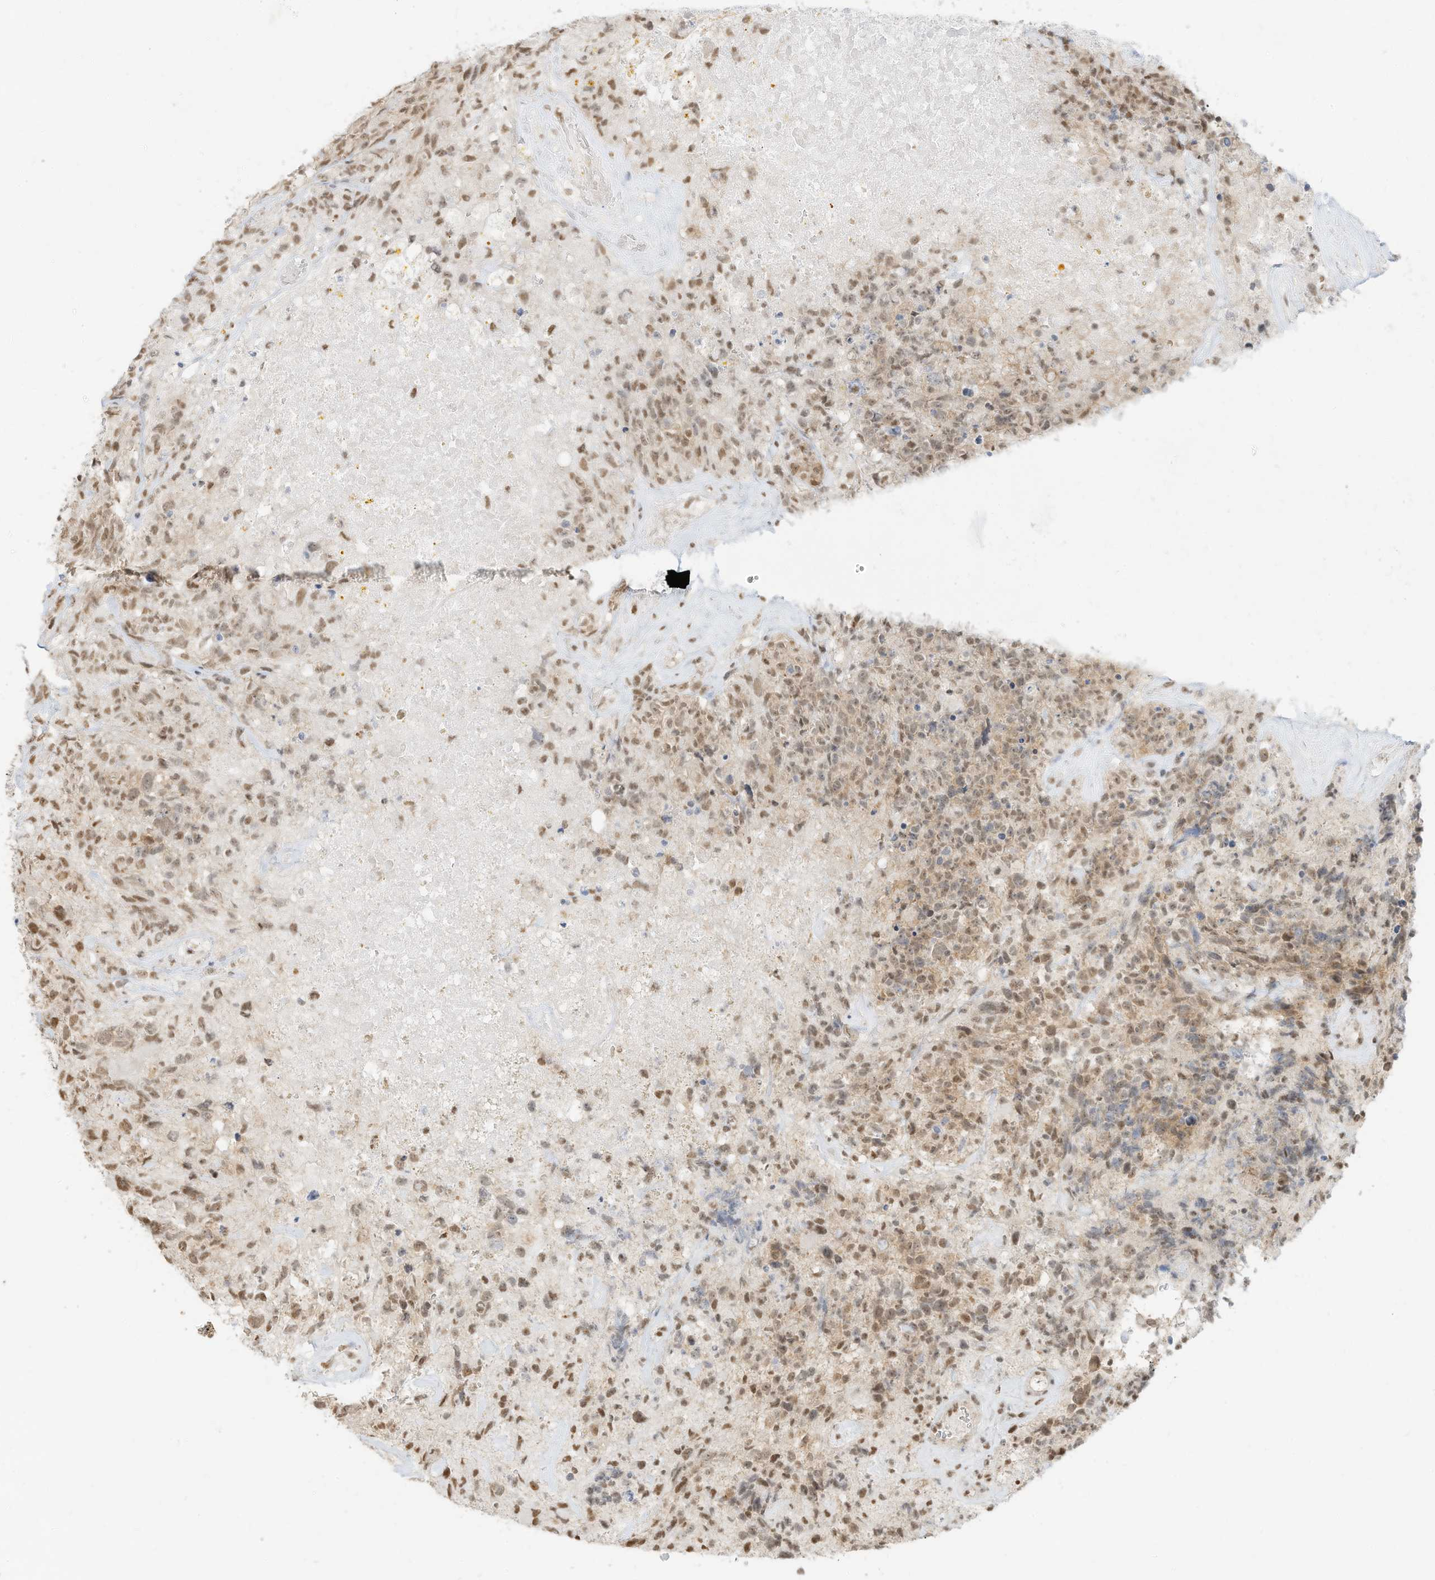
{"staining": {"intensity": "moderate", "quantity": "<25%", "location": "nuclear"}, "tissue": "glioma", "cell_type": "Tumor cells", "image_type": "cancer", "snomed": [{"axis": "morphology", "description": "Glioma, malignant, High grade"}, {"axis": "topography", "description": "Brain"}], "caption": "DAB (3,3'-diaminobenzidine) immunohistochemical staining of malignant high-grade glioma shows moderate nuclear protein staining in about <25% of tumor cells.", "gene": "NHSL1", "patient": {"sex": "male", "age": 69}}